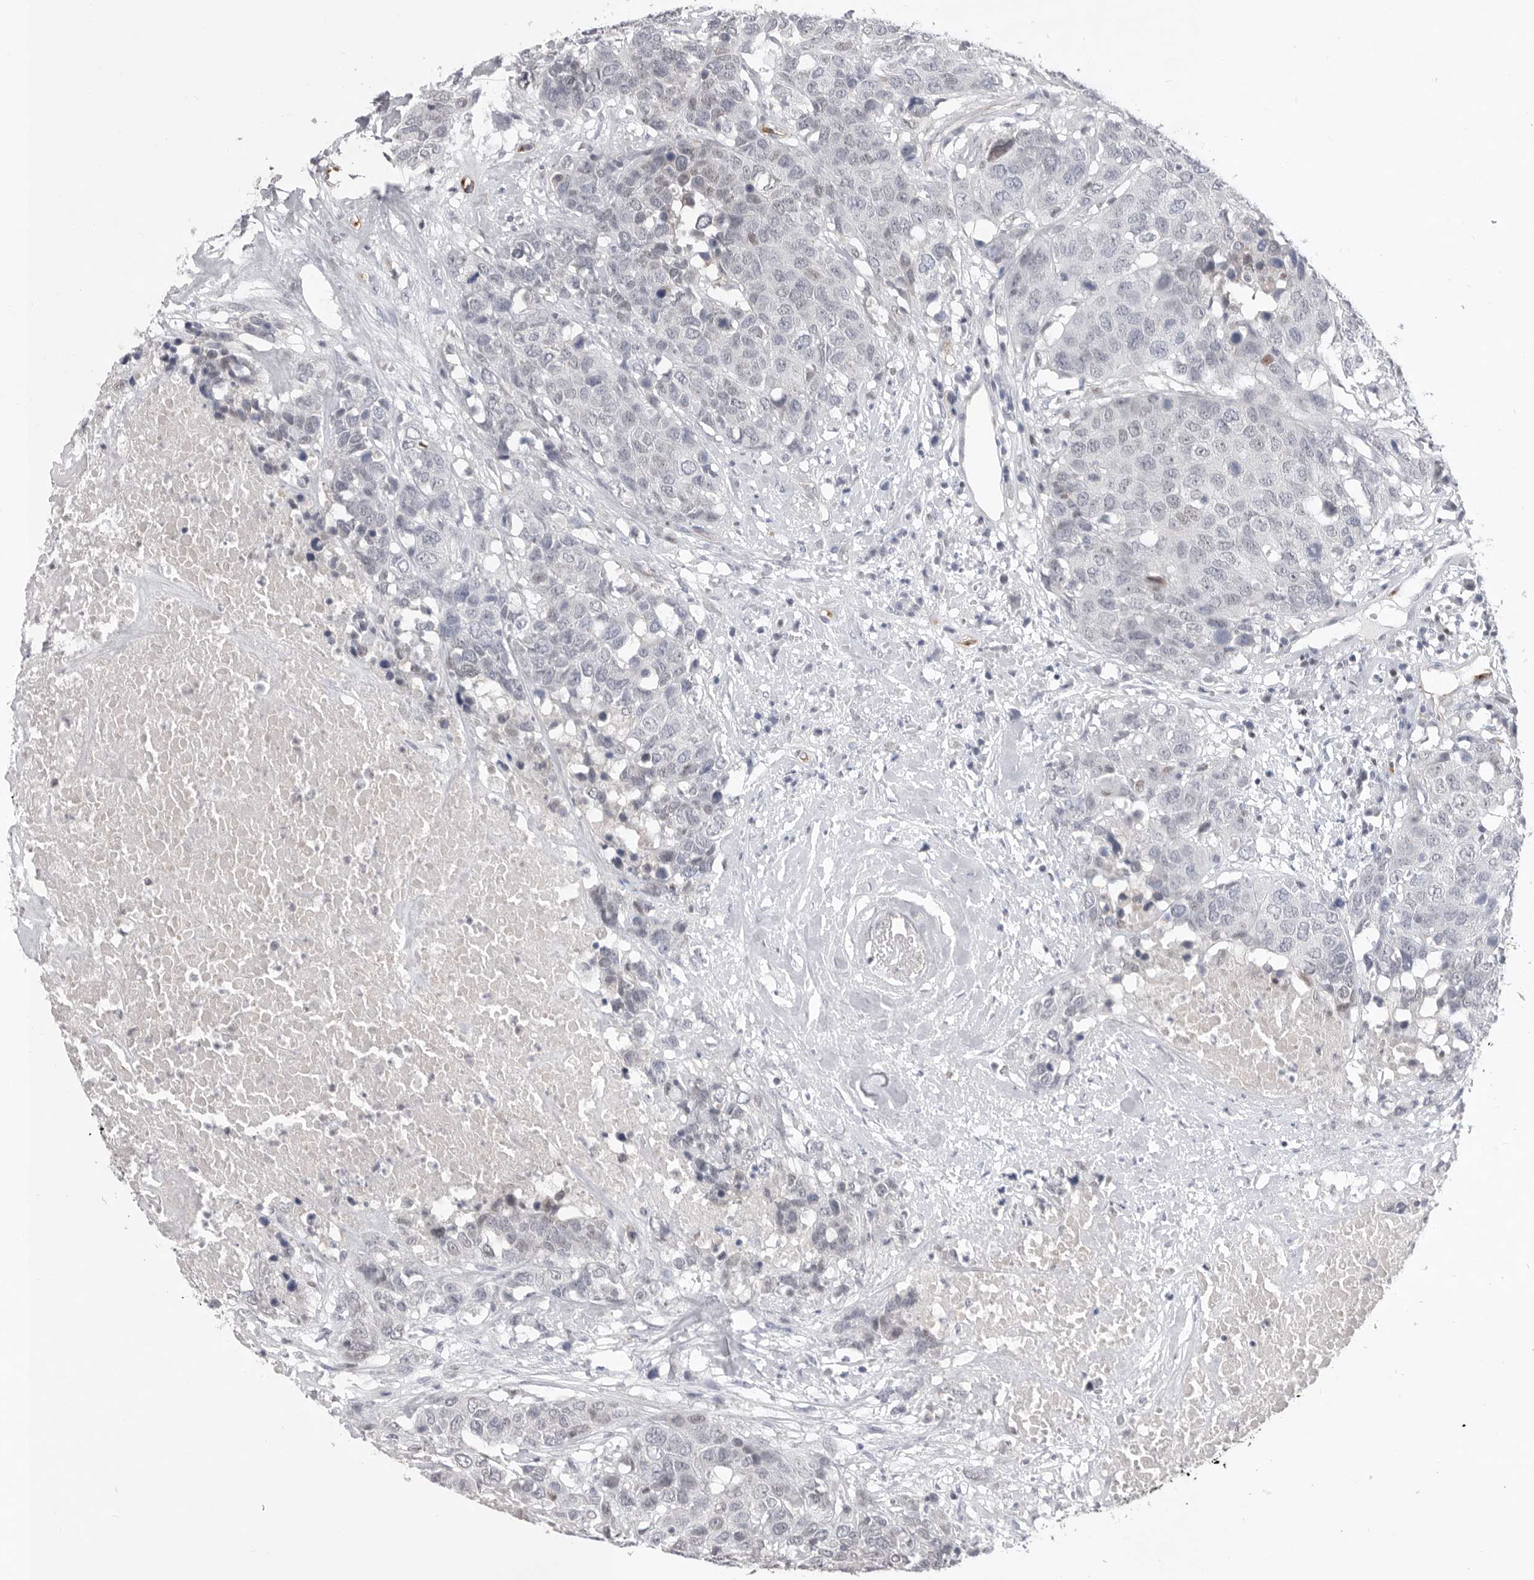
{"staining": {"intensity": "weak", "quantity": "<25%", "location": "nuclear"}, "tissue": "head and neck cancer", "cell_type": "Tumor cells", "image_type": "cancer", "snomed": [{"axis": "morphology", "description": "Squamous cell carcinoma, NOS"}, {"axis": "topography", "description": "Head-Neck"}], "caption": "Micrograph shows no significant protein staining in tumor cells of squamous cell carcinoma (head and neck).", "gene": "ZBTB7B", "patient": {"sex": "male", "age": 66}}